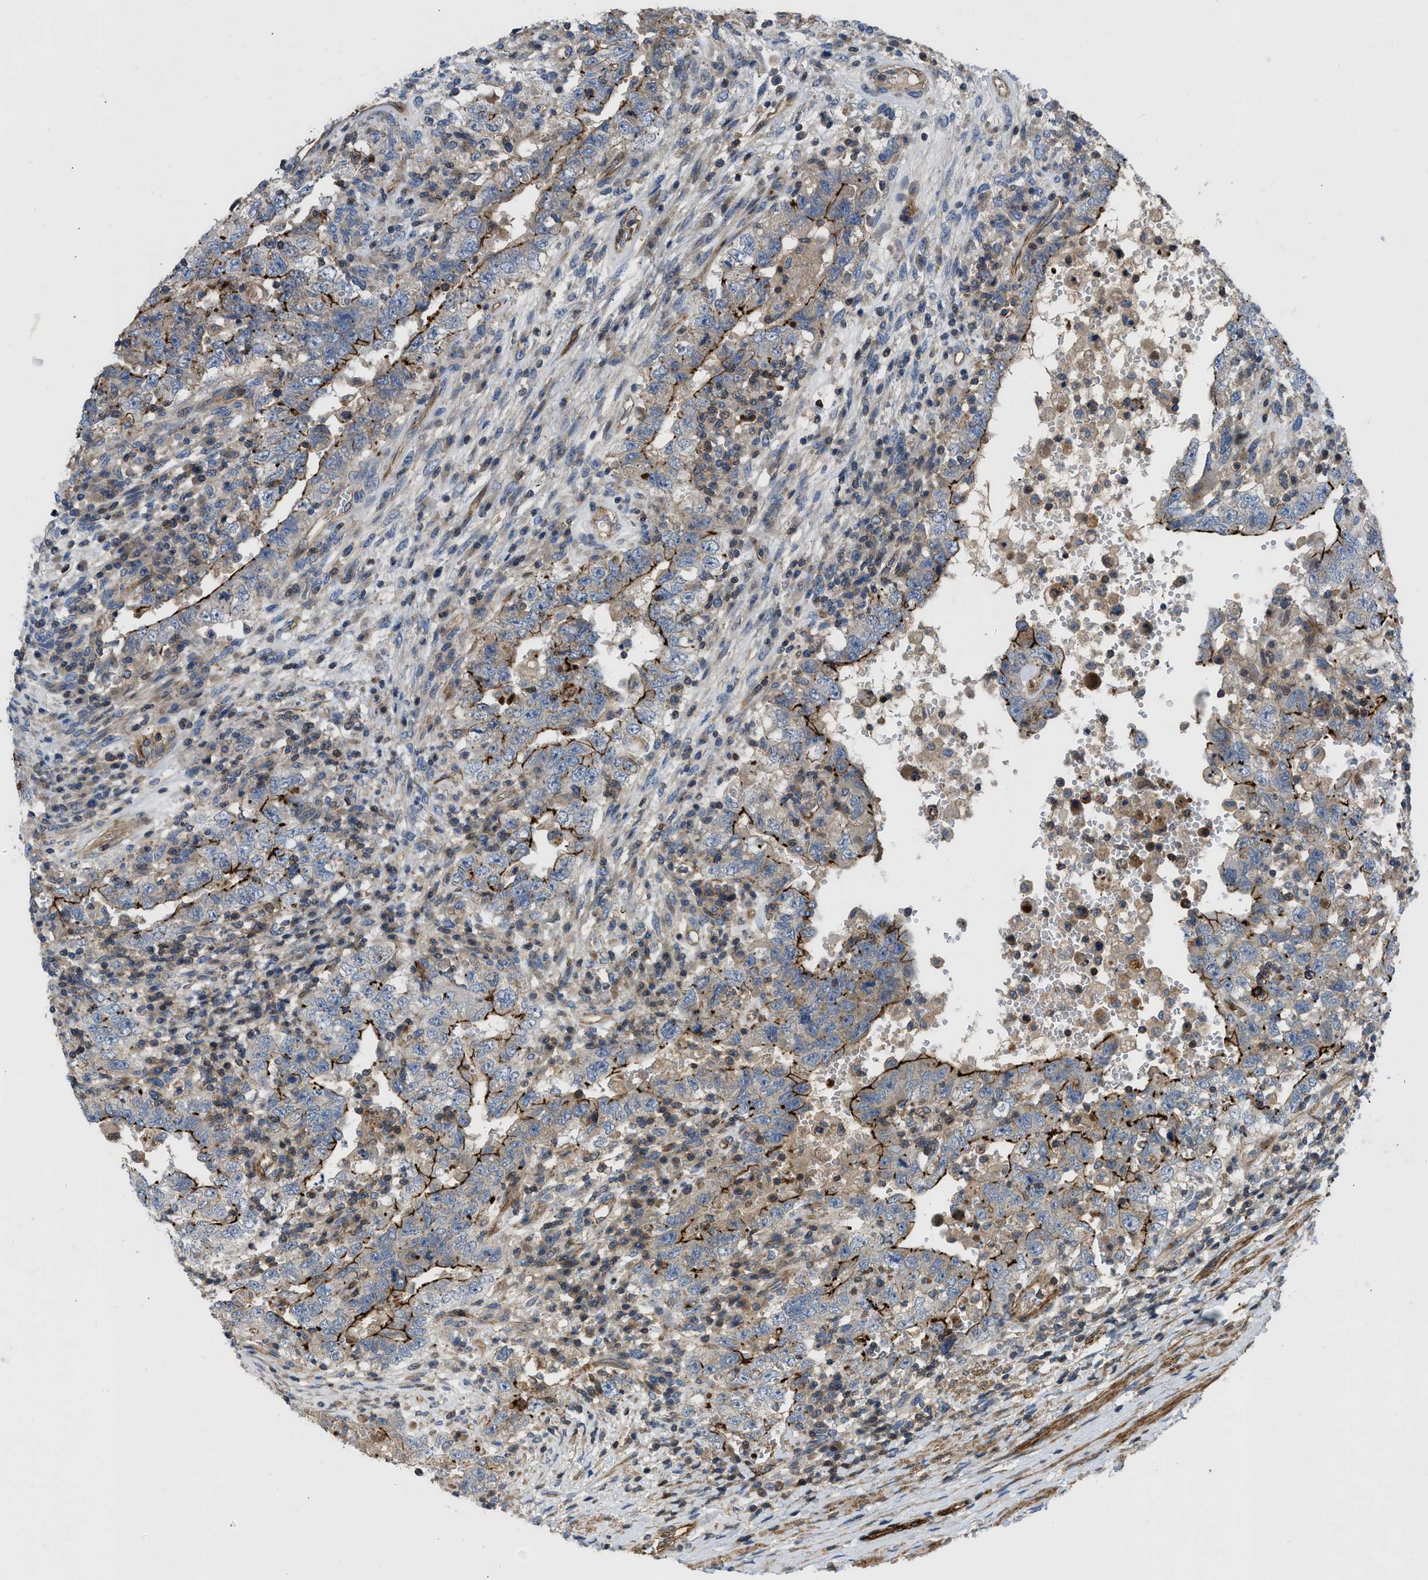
{"staining": {"intensity": "strong", "quantity": "25%-75%", "location": "cytoplasmic/membranous"}, "tissue": "testis cancer", "cell_type": "Tumor cells", "image_type": "cancer", "snomed": [{"axis": "morphology", "description": "Carcinoma, Embryonal, NOS"}, {"axis": "topography", "description": "Testis"}], "caption": "Immunohistochemistry of human embryonal carcinoma (testis) exhibits high levels of strong cytoplasmic/membranous staining in about 25%-75% of tumor cells. (brown staining indicates protein expression, while blue staining denotes nuclei).", "gene": "NYNRIN", "patient": {"sex": "male", "age": 26}}